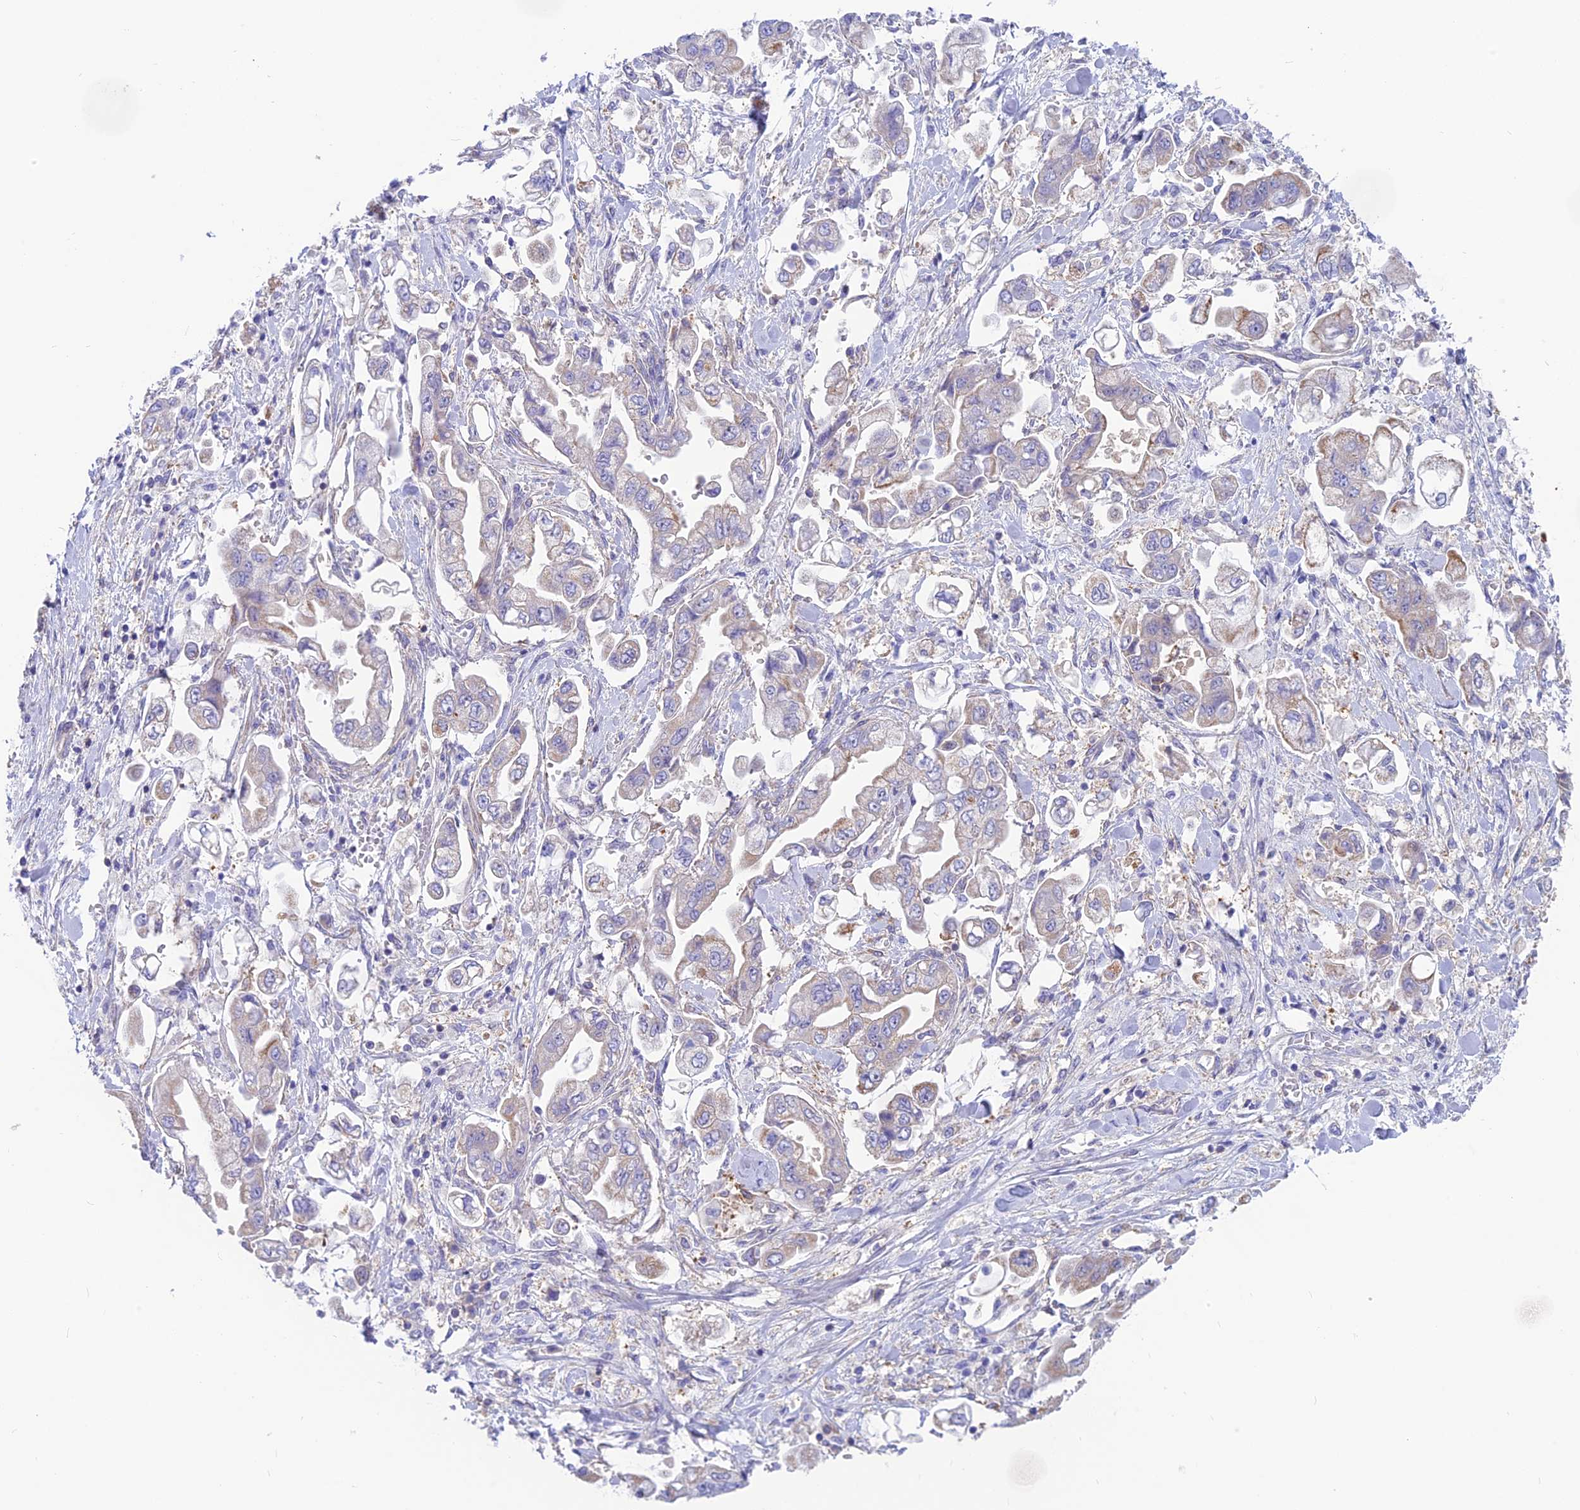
{"staining": {"intensity": "weak", "quantity": "<25%", "location": "cytoplasmic/membranous"}, "tissue": "stomach cancer", "cell_type": "Tumor cells", "image_type": "cancer", "snomed": [{"axis": "morphology", "description": "Adenocarcinoma, NOS"}, {"axis": "topography", "description": "Stomach"}], "caption": "Micrograph shows no protein expression in tumor cells of stomach cancer tissue. (IHC, brightfield microscopy, high magnification).", "gene": "LZTFL1", "patient": {"sex": "male", "age": 62}}